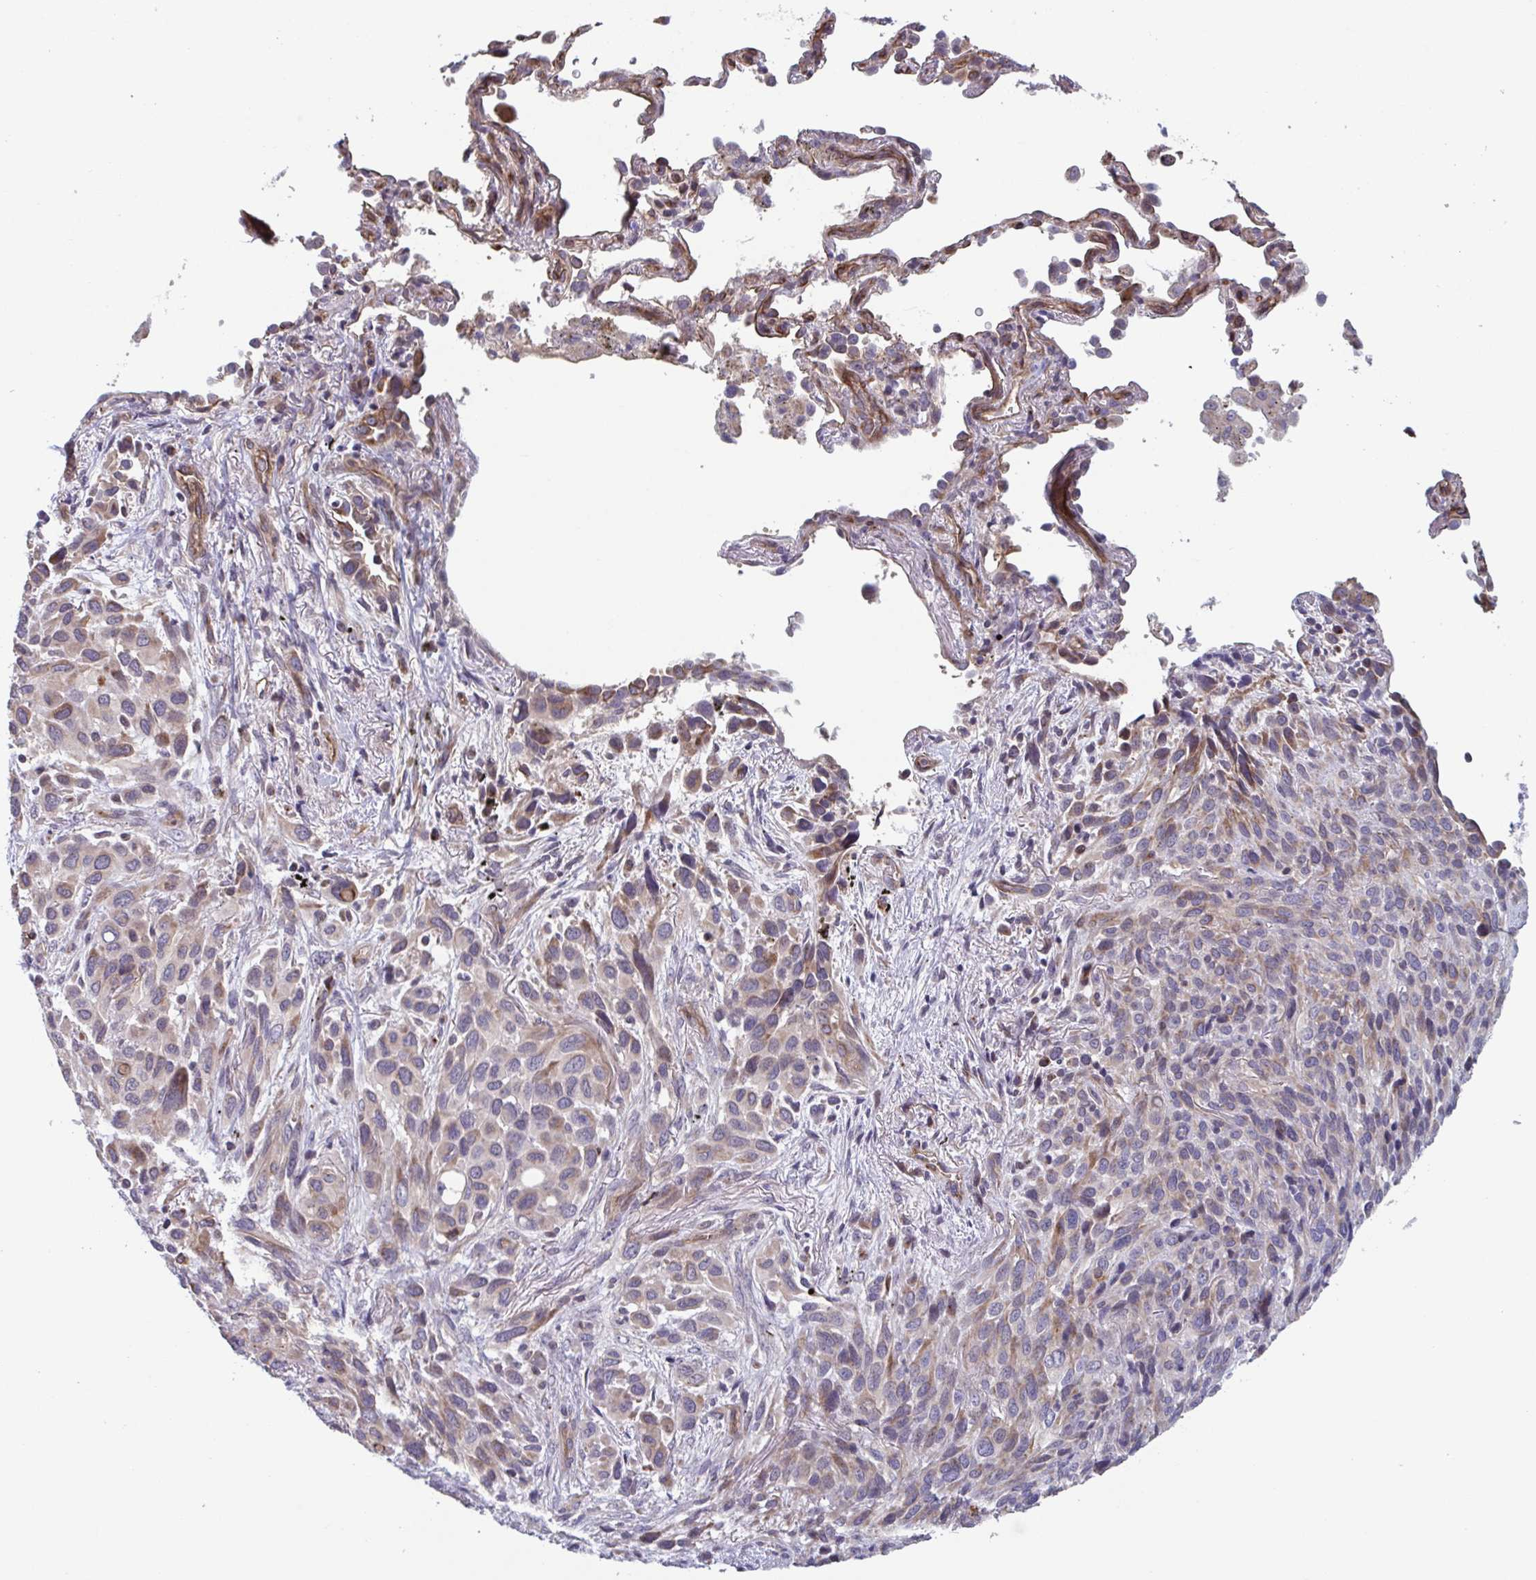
{"staining": {"intensity": "weak", "quantity": "25%-75%", "location": "cytoplasmic/membranous"}, "tissue": "melanoma", "cell_type": "Tumor cells", "image_type": "cancer", "snomed": [{"axis": "morphology", "description": "Malignant melanoma, Metastatic site"}, {"axis": "topography", "description": "Lung"}], "caption": "About 25%-75% of tumor cells in human malignant melanoma (metastatic site) display weak cytoplasmic/membranous protein positivity as visualized by brown immunohistochemical staining.", "gene": "TNFSF10", "patient": {"sex": "male", "age": 48}}